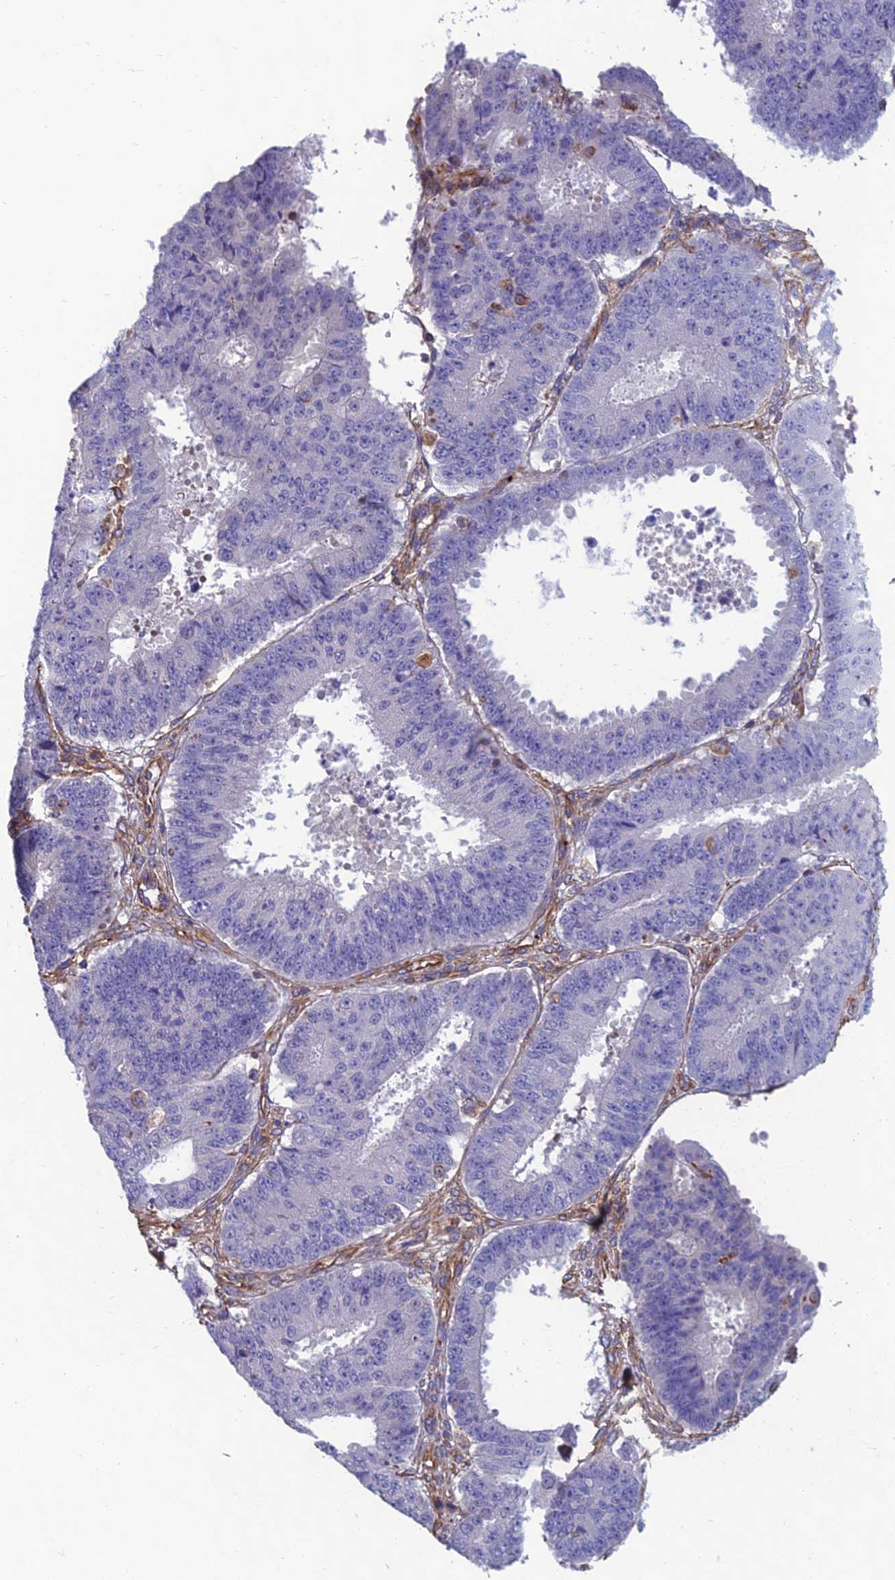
{"staining": {"intensity": "negative", "quantity": "none", "location": "none"}, "tissue": "ovarian cancer", "cell_type": "Tumor cells", "image_type": "cancer", "snomed": [{"axis": "morphology", "description": "Carcinoma, endometroid"}, {"axis": "topography", "description": "Appendix"}, {"axis": "topography", "description": "Ovary"}], "caption": "High power microscopy histopathology image of an immunohistochemistry photomicrograph of ovarian cancer, revealing no significant positivity in tumor cells.", "gene": "PSMD11", "patient": {"sex": "female", "age": 42}}